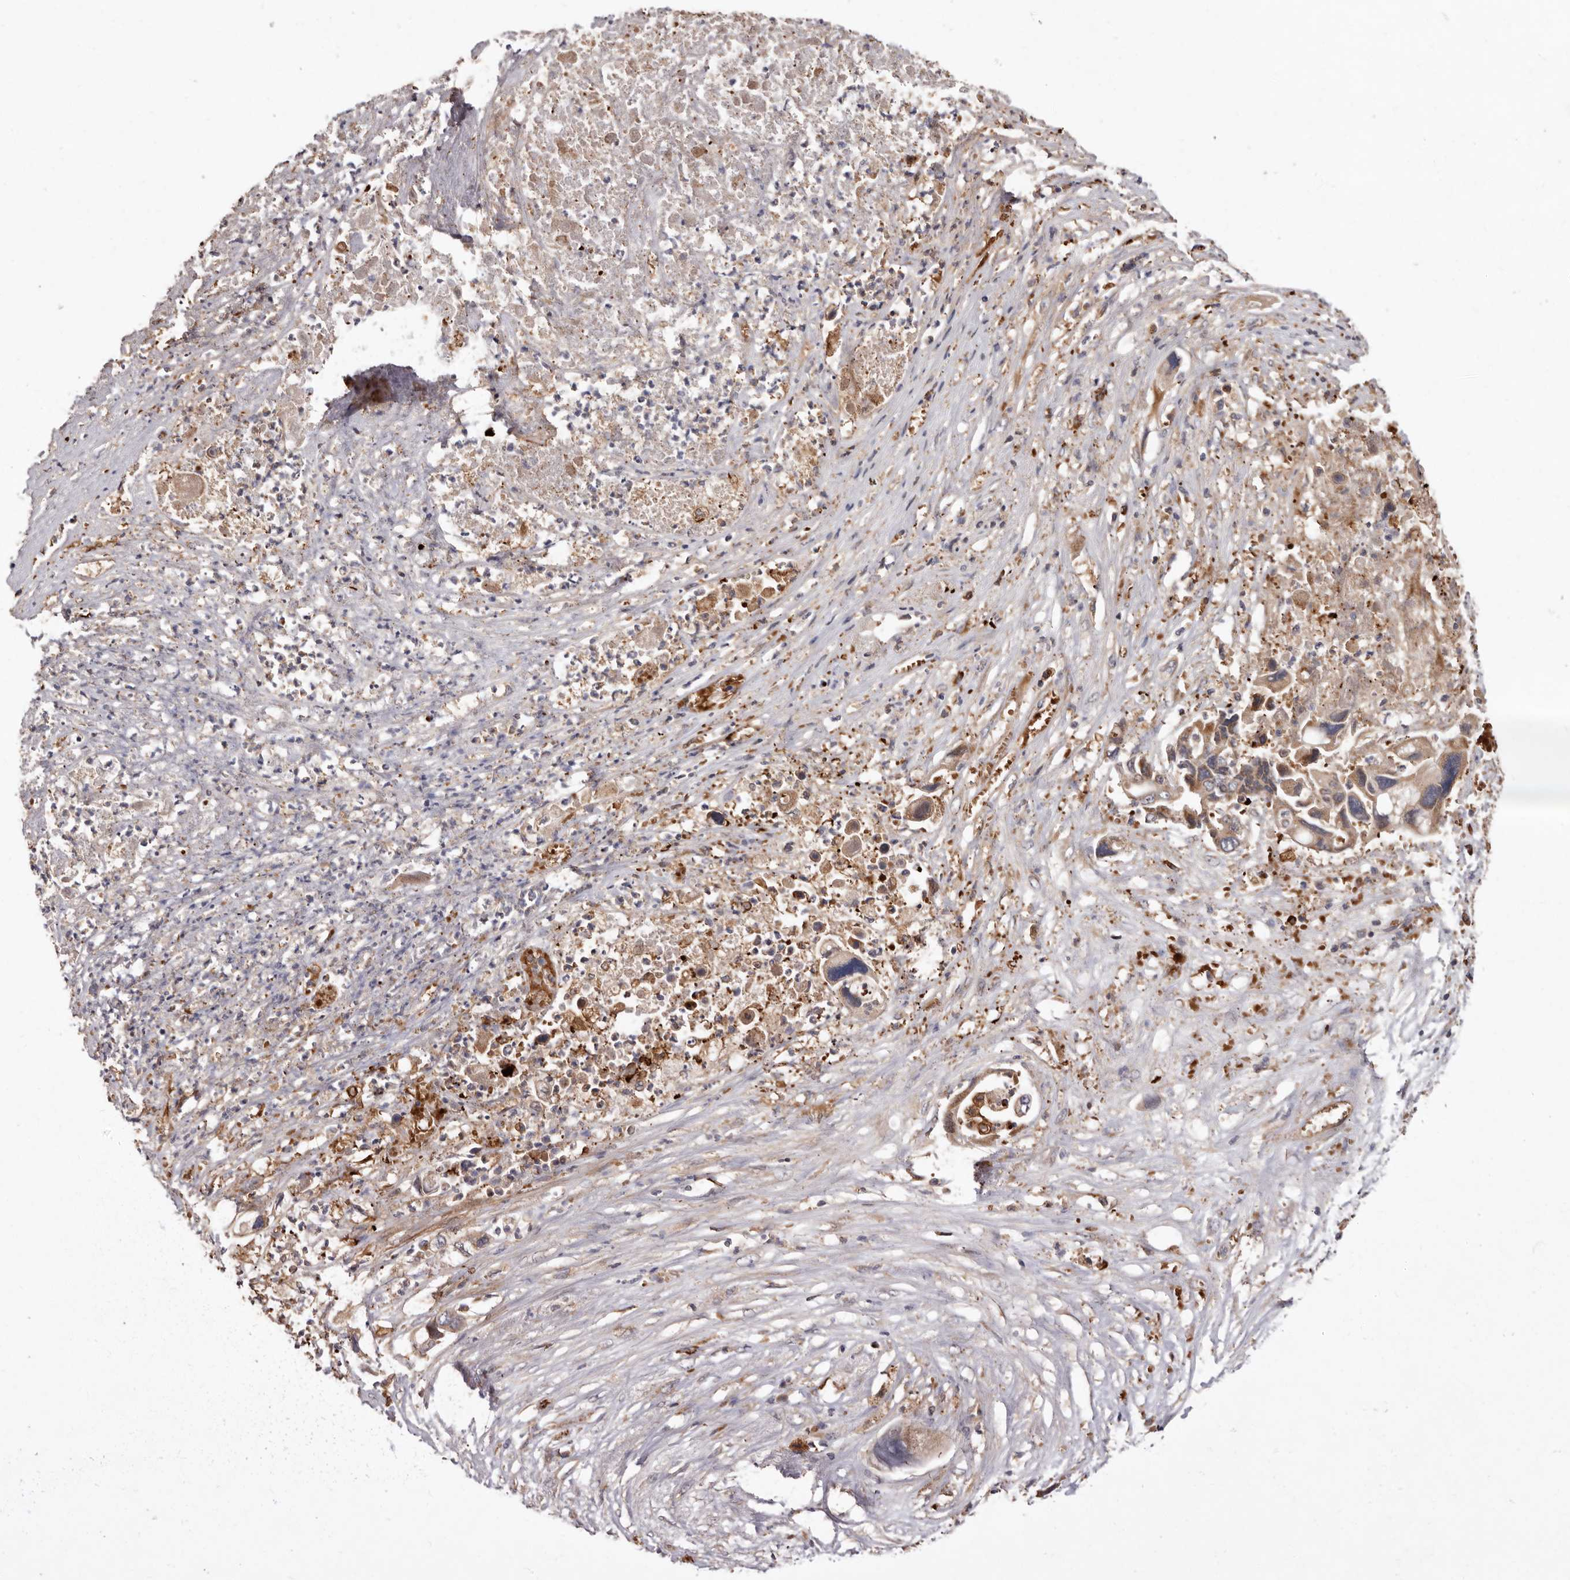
{"staining": {"intensity": "weak", "quantity": ">75%", "location": "cytoplasmic/membranous"}, "tissue": "pancreatic cancer", "cell_type": "Tumor cells", "image_type": "cancer", "snomed": [{"axis": "morphology", "description": "Adenocarcinoma, NOS"}, {"axis": "topography", "description": "Pancreas"}], "caption": "The histopathology image shows immunohistochemical staining of pancreatic cancer (adenocarcinoma). There is weak cytoplasmic/membranous staining is appreciated in about >75% of tumor cells. (IHC, brightfield microscopy, high magnification).", "gene": "GOT1L1", "patient": {"sex": "male", "age": 66}}